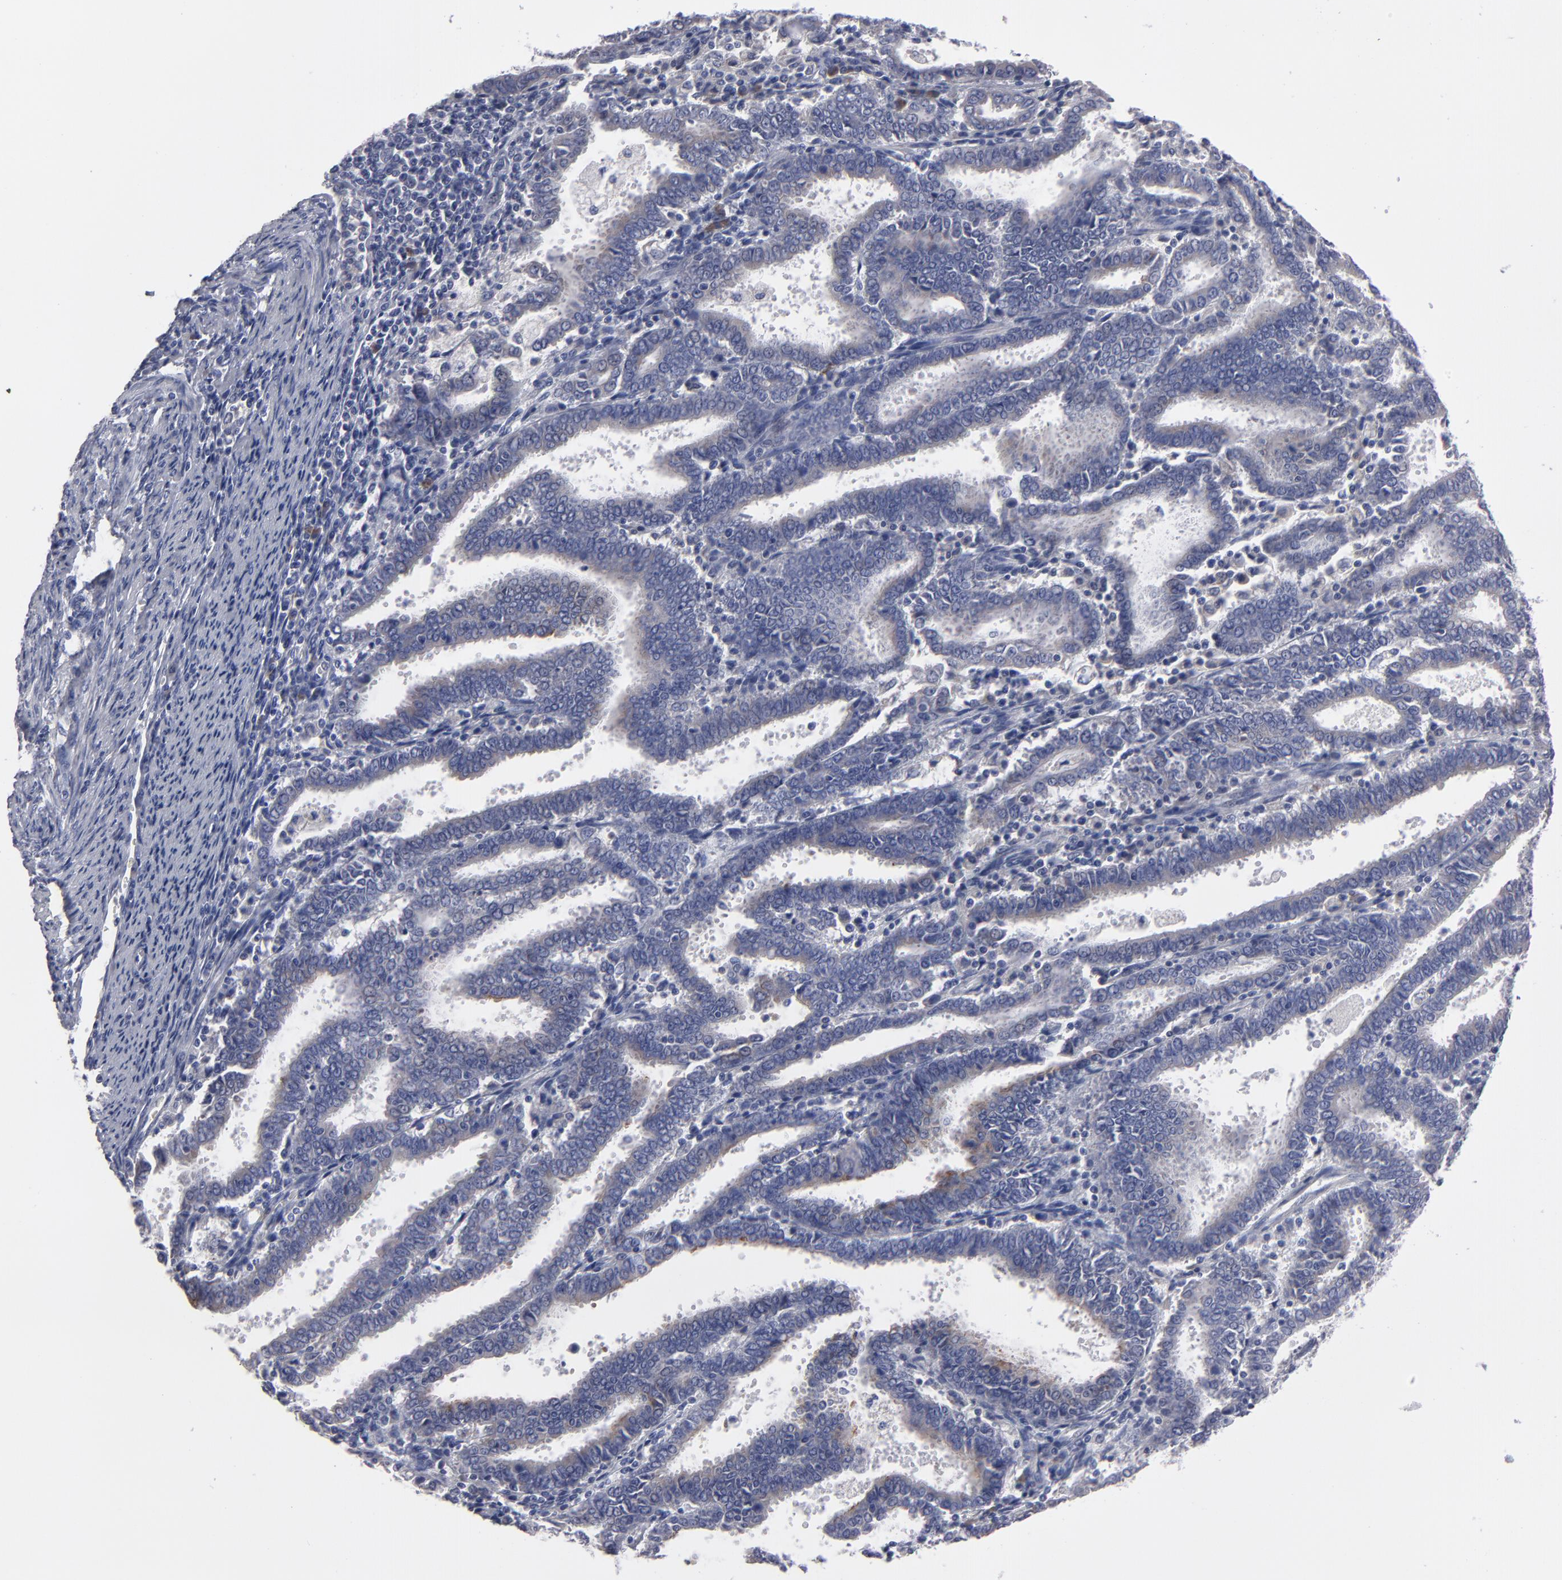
{"staining": {"intensity": "moderate", "quantity": "<25%", "location": "cytoplasmic/membranous"}, "tissue": "endometrial cancer", "cell_type": "Tumor cells", "image_type": "cancer", "snomed": [{"axis": "morphology", "description": "Adenocarcinoma, NOS"}, {"axis": "topography", "description": "Uterus"}], "caption": "Human endometrial cancer stained with a brown dye shows moderate cytoplasmic/membranous positive positivity in about <25% of tumor cells.", "gene": "CCDC80", "patient": {"sex": "female", "age": 83}}